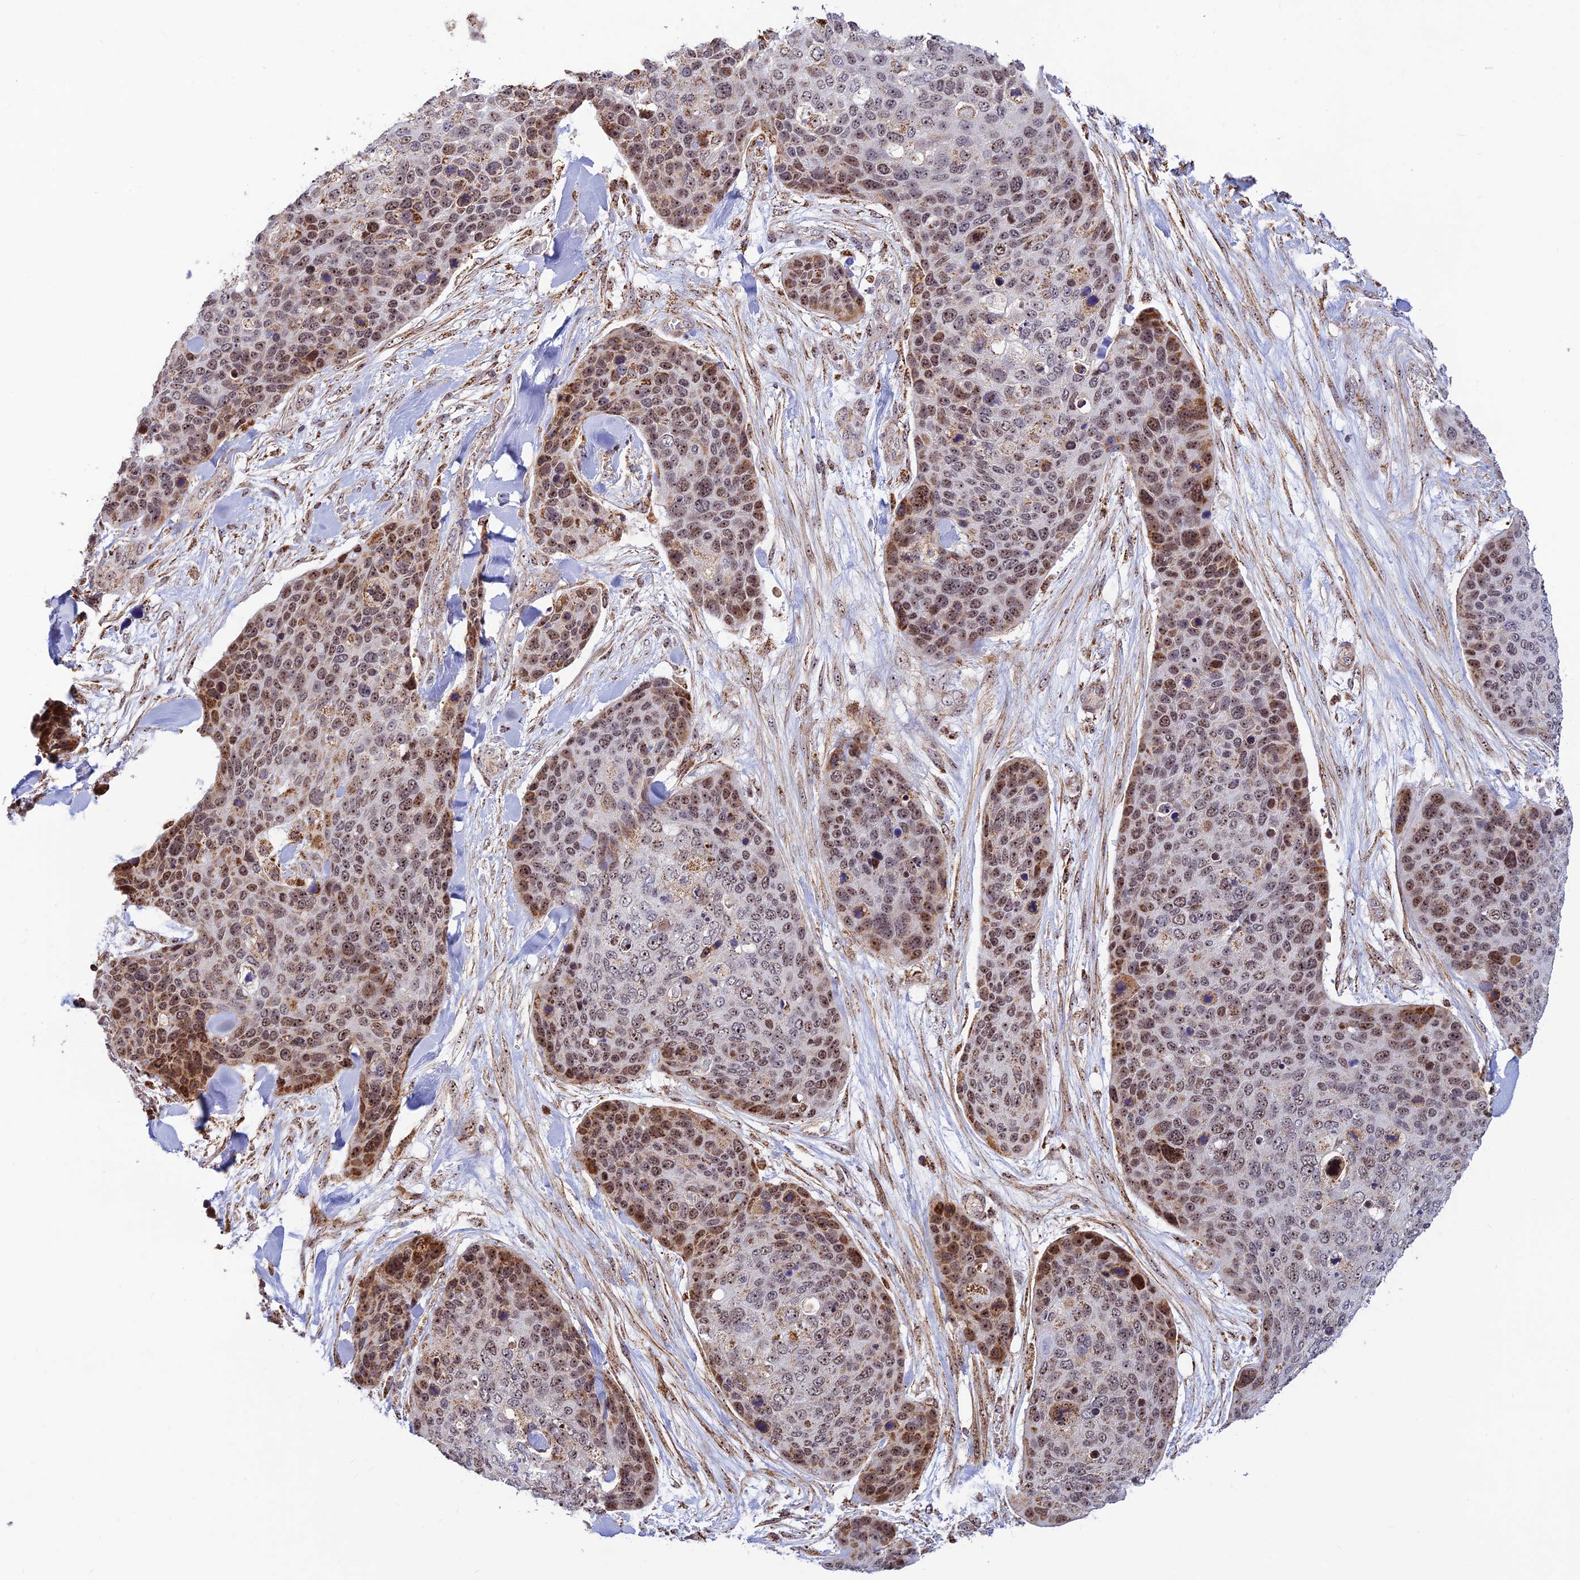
{"staining": {"intensity": "moderate", "quantity": "25%-75%", "location": "nuclear"}, "tissue": "skin cancer", "cell_type": "Tumor cells", "image_type": "cancer", "snomed": [{"axis": "morphology", "description": "Basal cell carcinoma"}, {"axis": "topography", "description": "Skin"}], "caption": "IHC micrograph of human basal cell carcinoma (skin) stained for a protein (brown), which exhibits medium levels of moderate nuclear staining in approximately 25%-75% of tumor cells.", "gene": "POLR1G", "patient": {"sex": "female", "age": 74}}